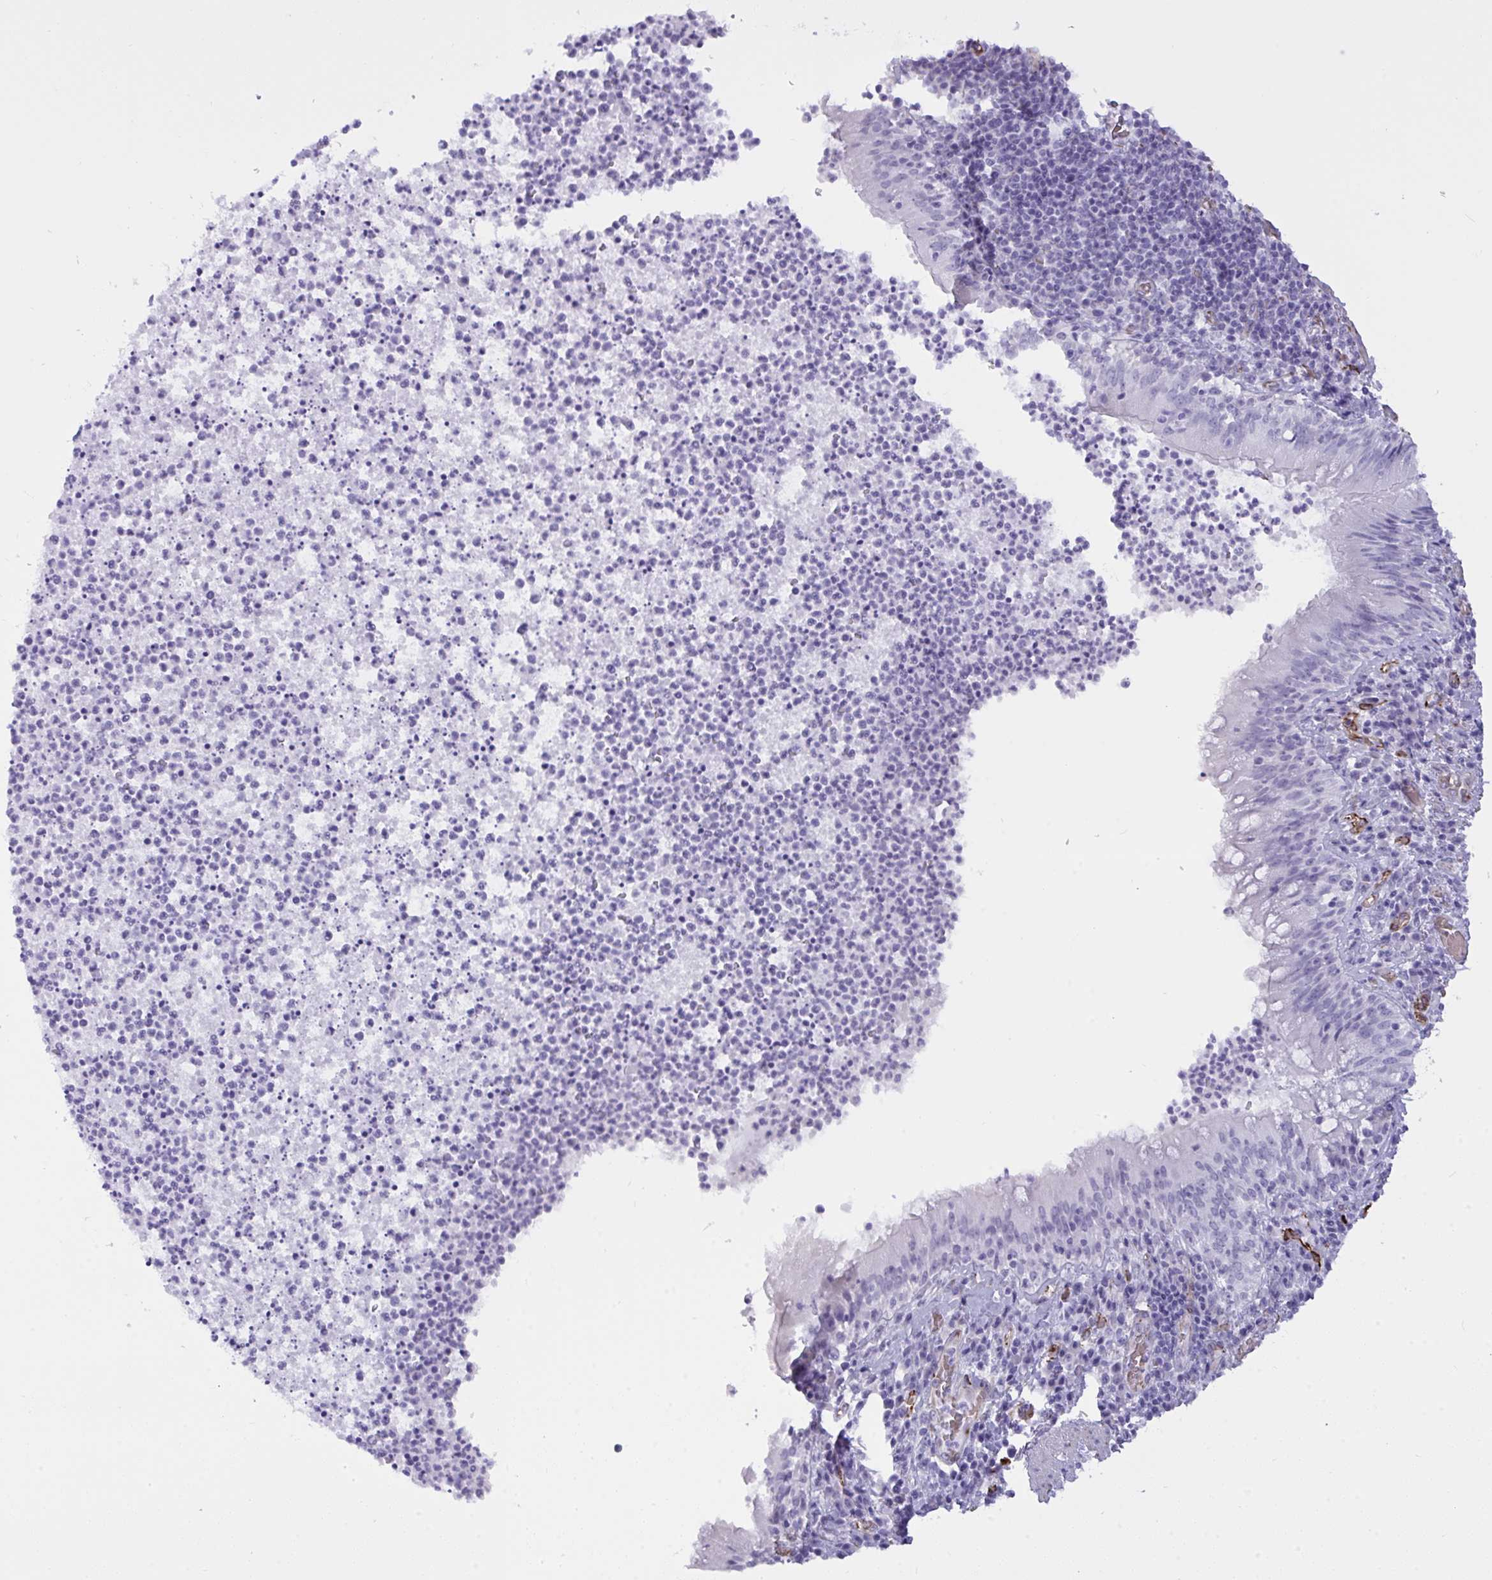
{"staining": {"intensity": "negative", "quantity": "none", "location": "none"}, "tissue": "bronchus", "cell_type": "Respiratory epithelial cells", "image_type": "normal", "snomed": [{"axis": "morphology", "description": "Normal tissue, NOS"}, {"axis": "topography", "description": "Lymph node"}, {"axis": "topography", "description": "Bronchus"}], "caption": "The micrograph shows no staining of respiratory epithelial cells in unremarkable bronchus.", "gene": "SLC35B1", "patient": {"sex": "male", "age": 56}}